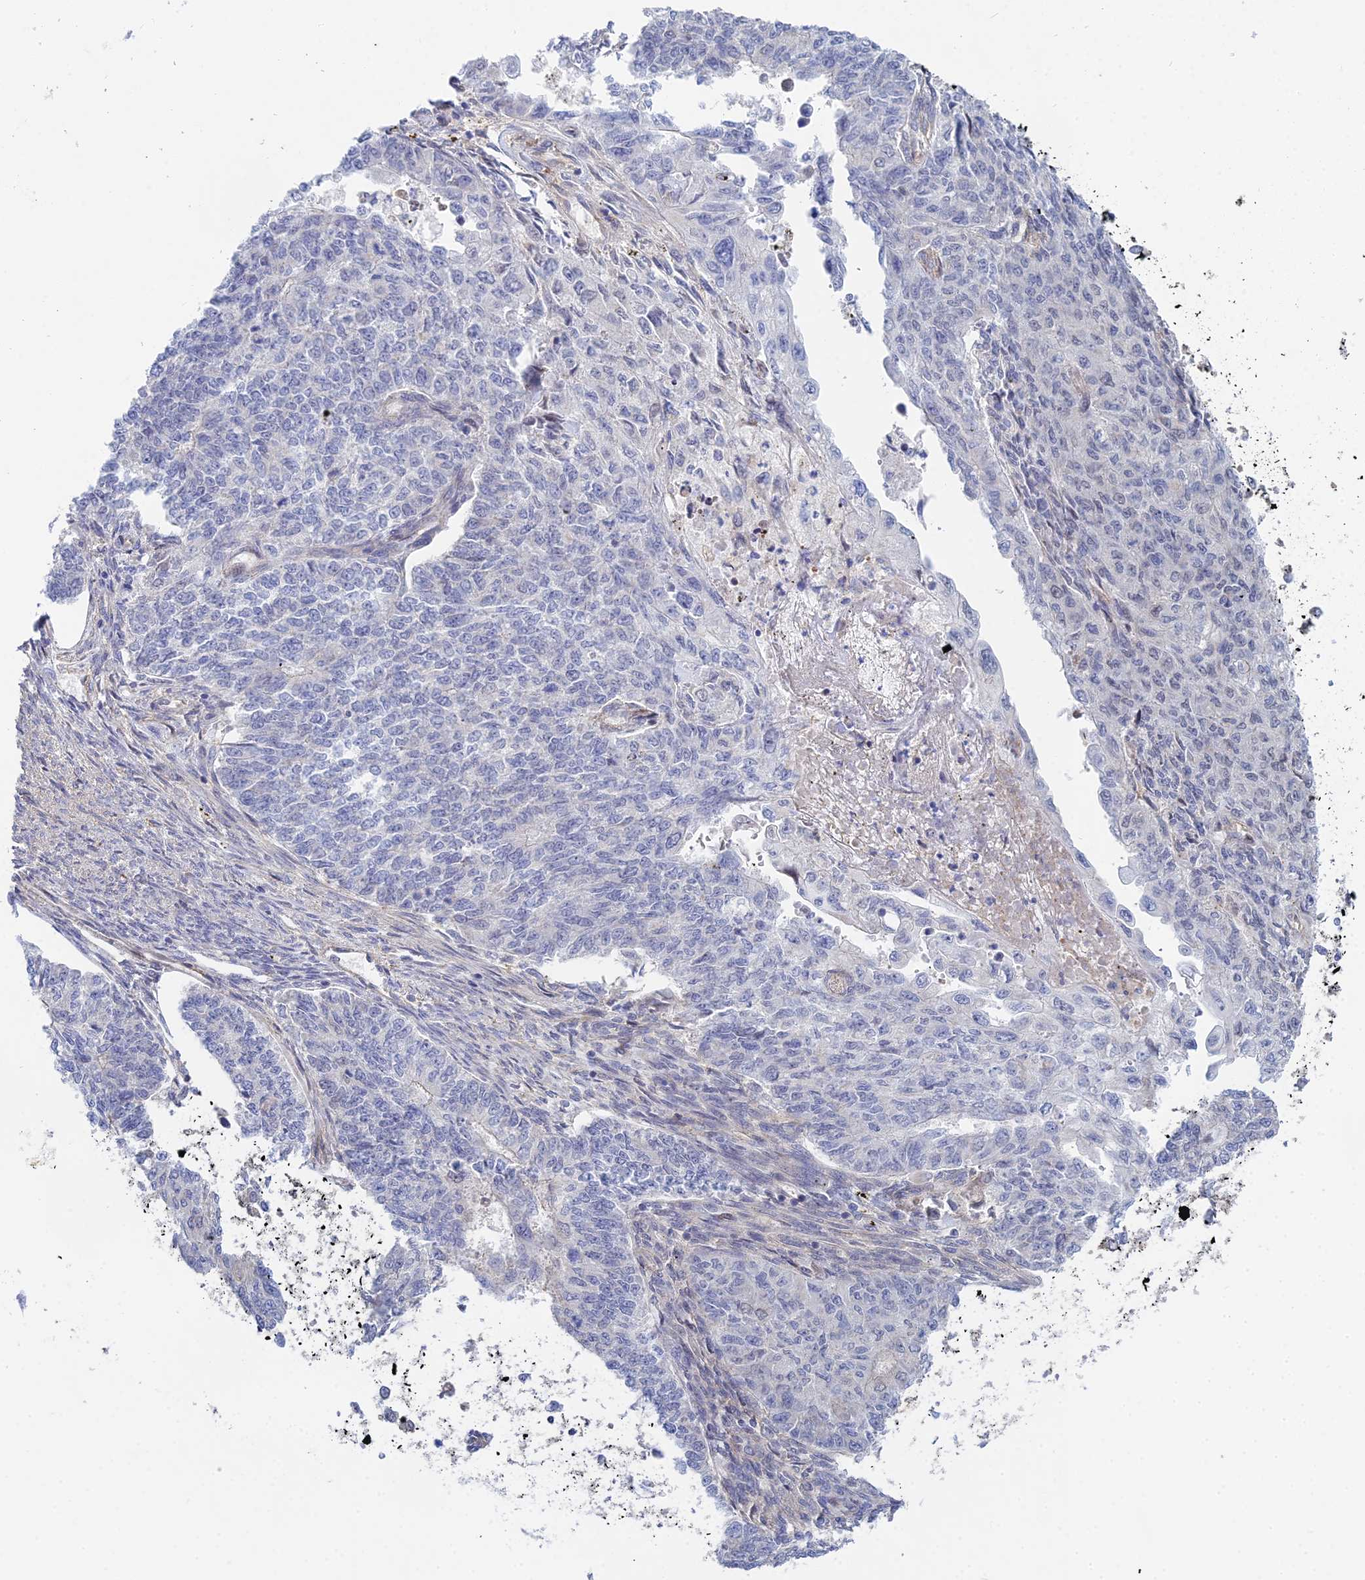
{"staining": {"intensity": "negative", "quantity": "none", "location": "none"}, "tissue": "endometrial cancer", "cell_type": "Tumor cells", "image_type": "cancer", "snomed": [{"axis": "morphology", "description": "Adenocarcinoma, NOS"}, {"axis": "topography", "description": "Endometrium"}], "caption": "This is an immunohistochemistry micrograph of human endometrial cancer. There is no staining in tumor cells.", "gene": "DNAH14", "patient": {"sex": "female", "age": 32}}